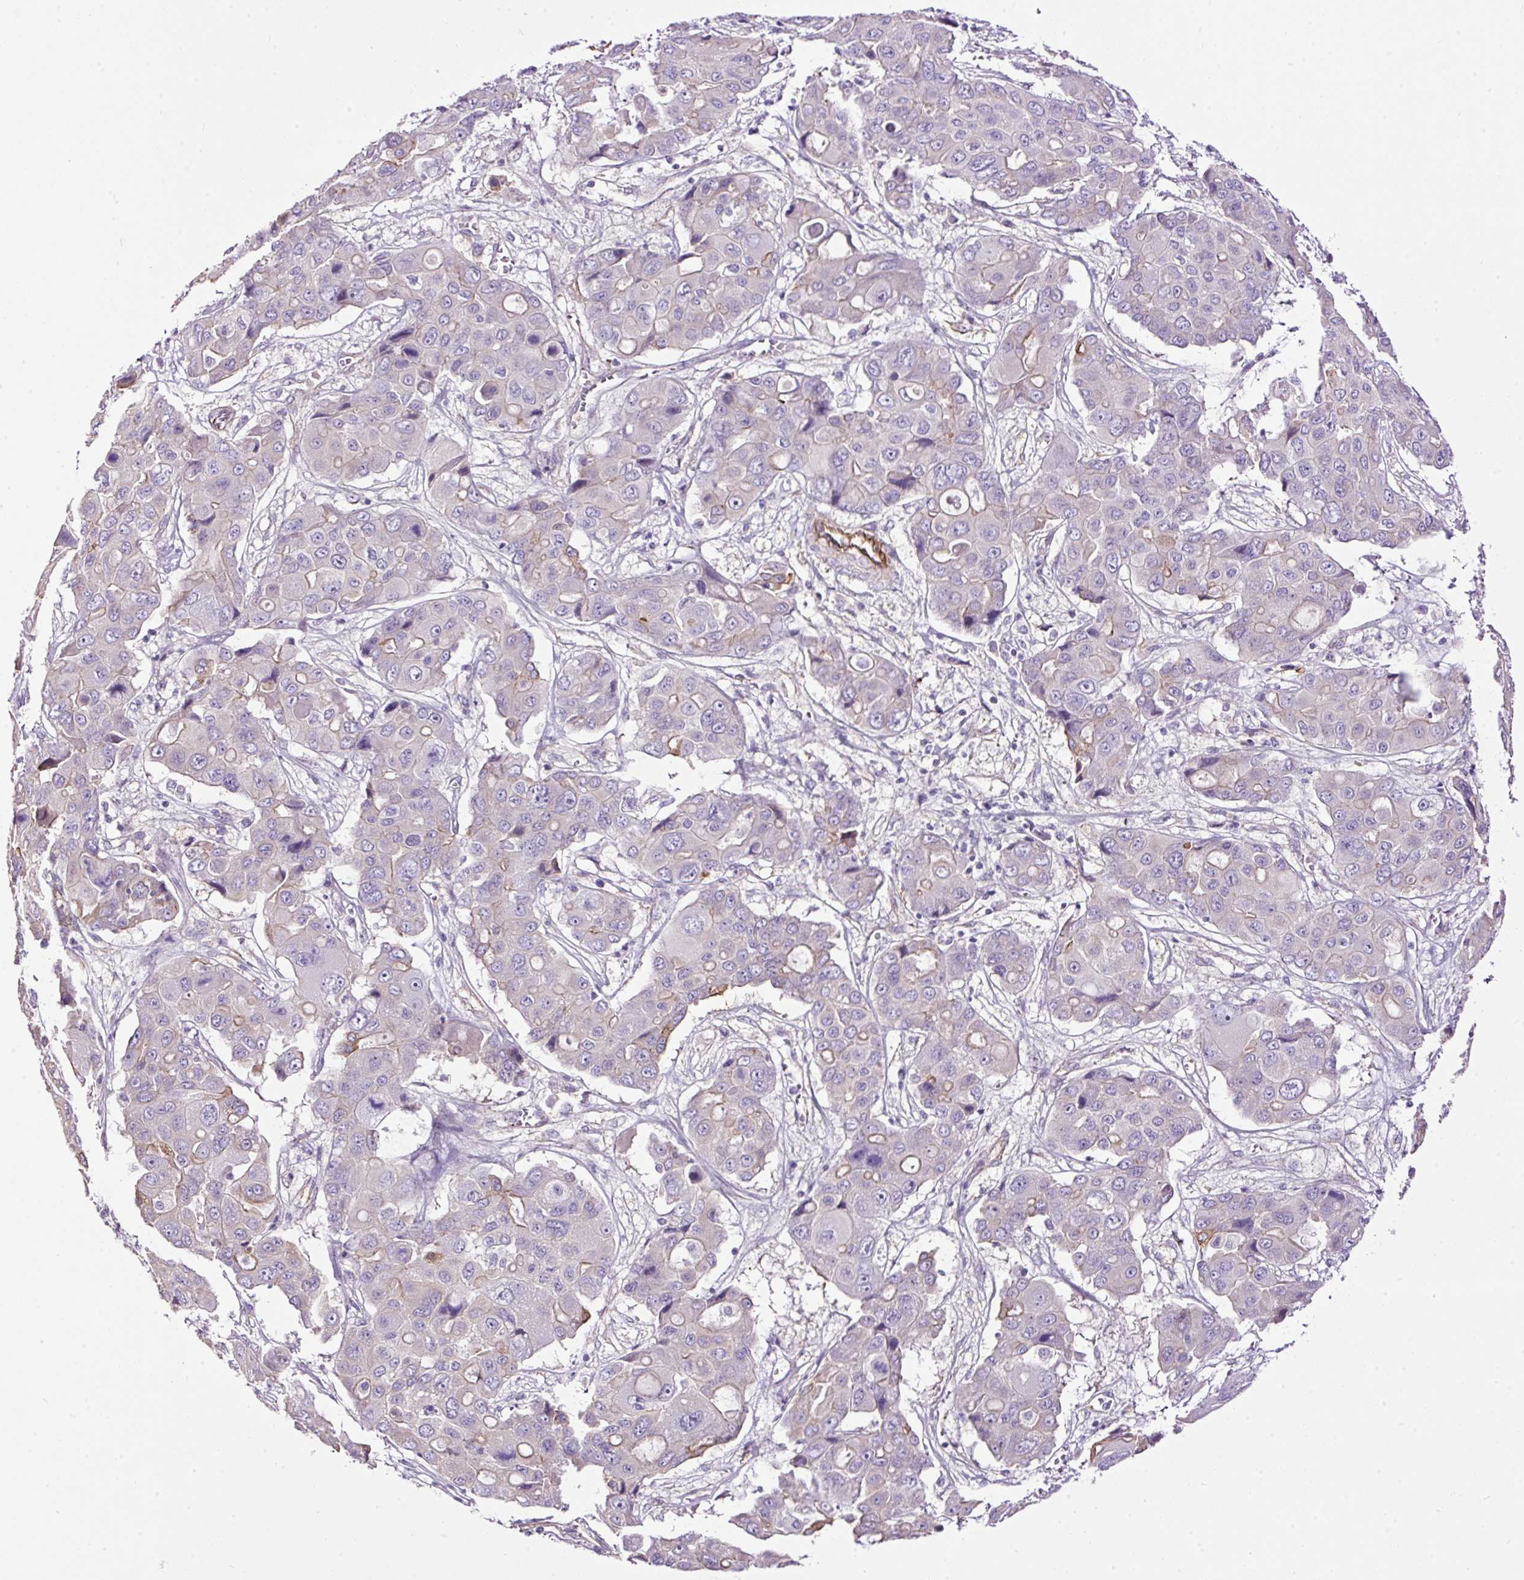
{"staining": {"intensity": "negative", "quantity": "none", "location": "none"}, "tissue": "liver cancer", "cell_type": "Tumor cells", "image_type": "cancer", "snomed": [{"axis": "morphology", "description": "Cholangiocarcinoma"}, {"axis": "topography", "description": "Liver"}], "caption": "IHC micrograph of neoplastic tissue: liver cholangiocarcinoma stained with DAB demonstrates no significant protein positivity in tumor cells. (DAB (3,3'-diaminobenzidine) IHC visualized using brightfield microscopy, high magnification).", "gene": "MAGEB16", "patient": {"sex": "male", "age": 67}}